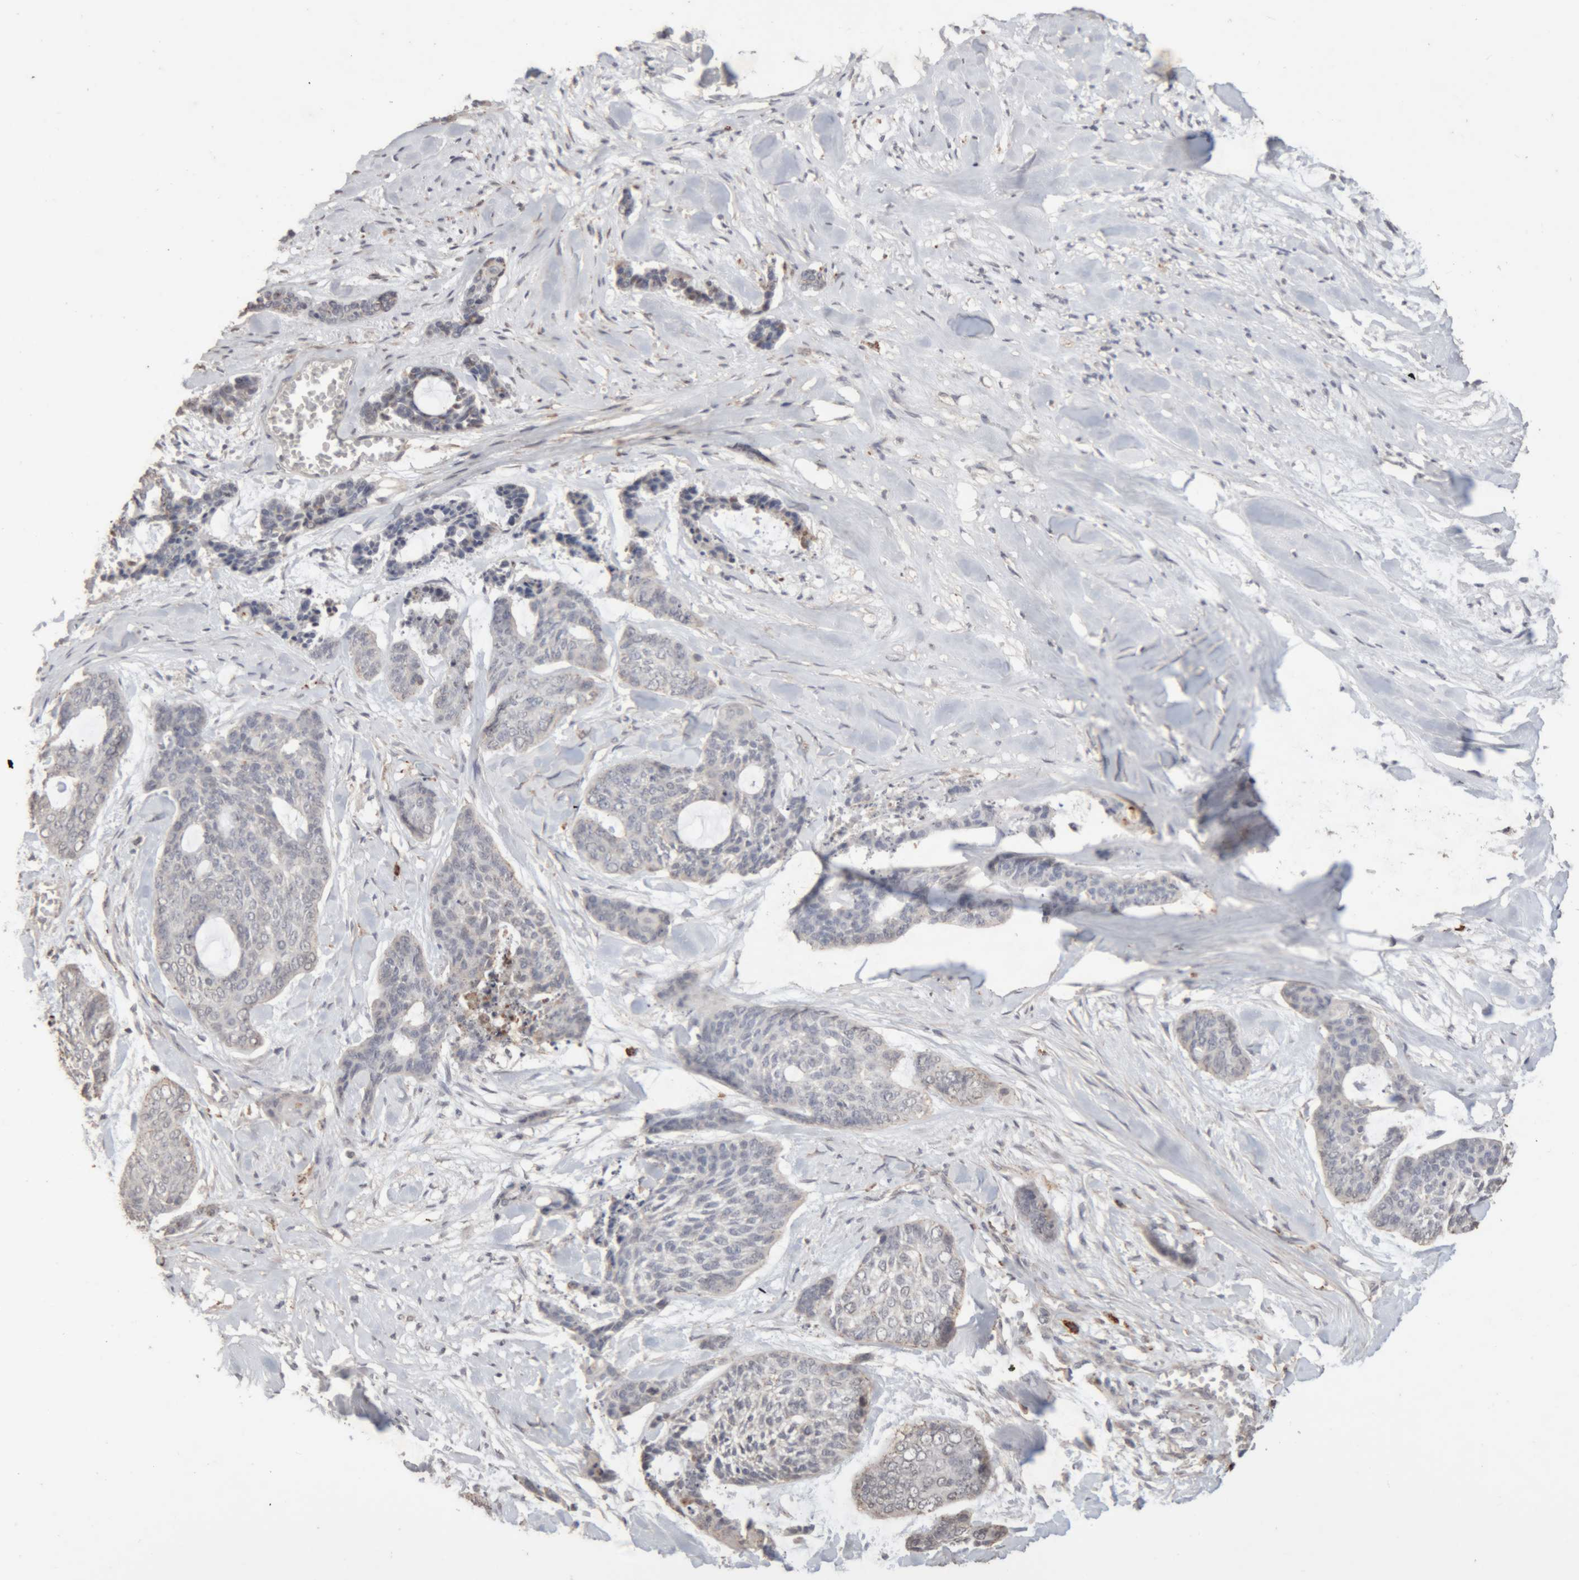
{"staining": {"intensity": "negative", "quantity": "none", "location": "none"}, "tissue": "skin cancer", "cell_type": "Tumor cells", "image_type": "cancer", "snomed": [{"axis": "morphology", "description": "Basal cell carcinoma"}, {"axis": "topography", "description": "Skin"}], "caption": "A photomicrograph of skin basal cell carcinoma stained for a protein displays no brown staining in tumor cells.", "gene": "ARSA", "patient": {"sex": "female", "age": 64}}